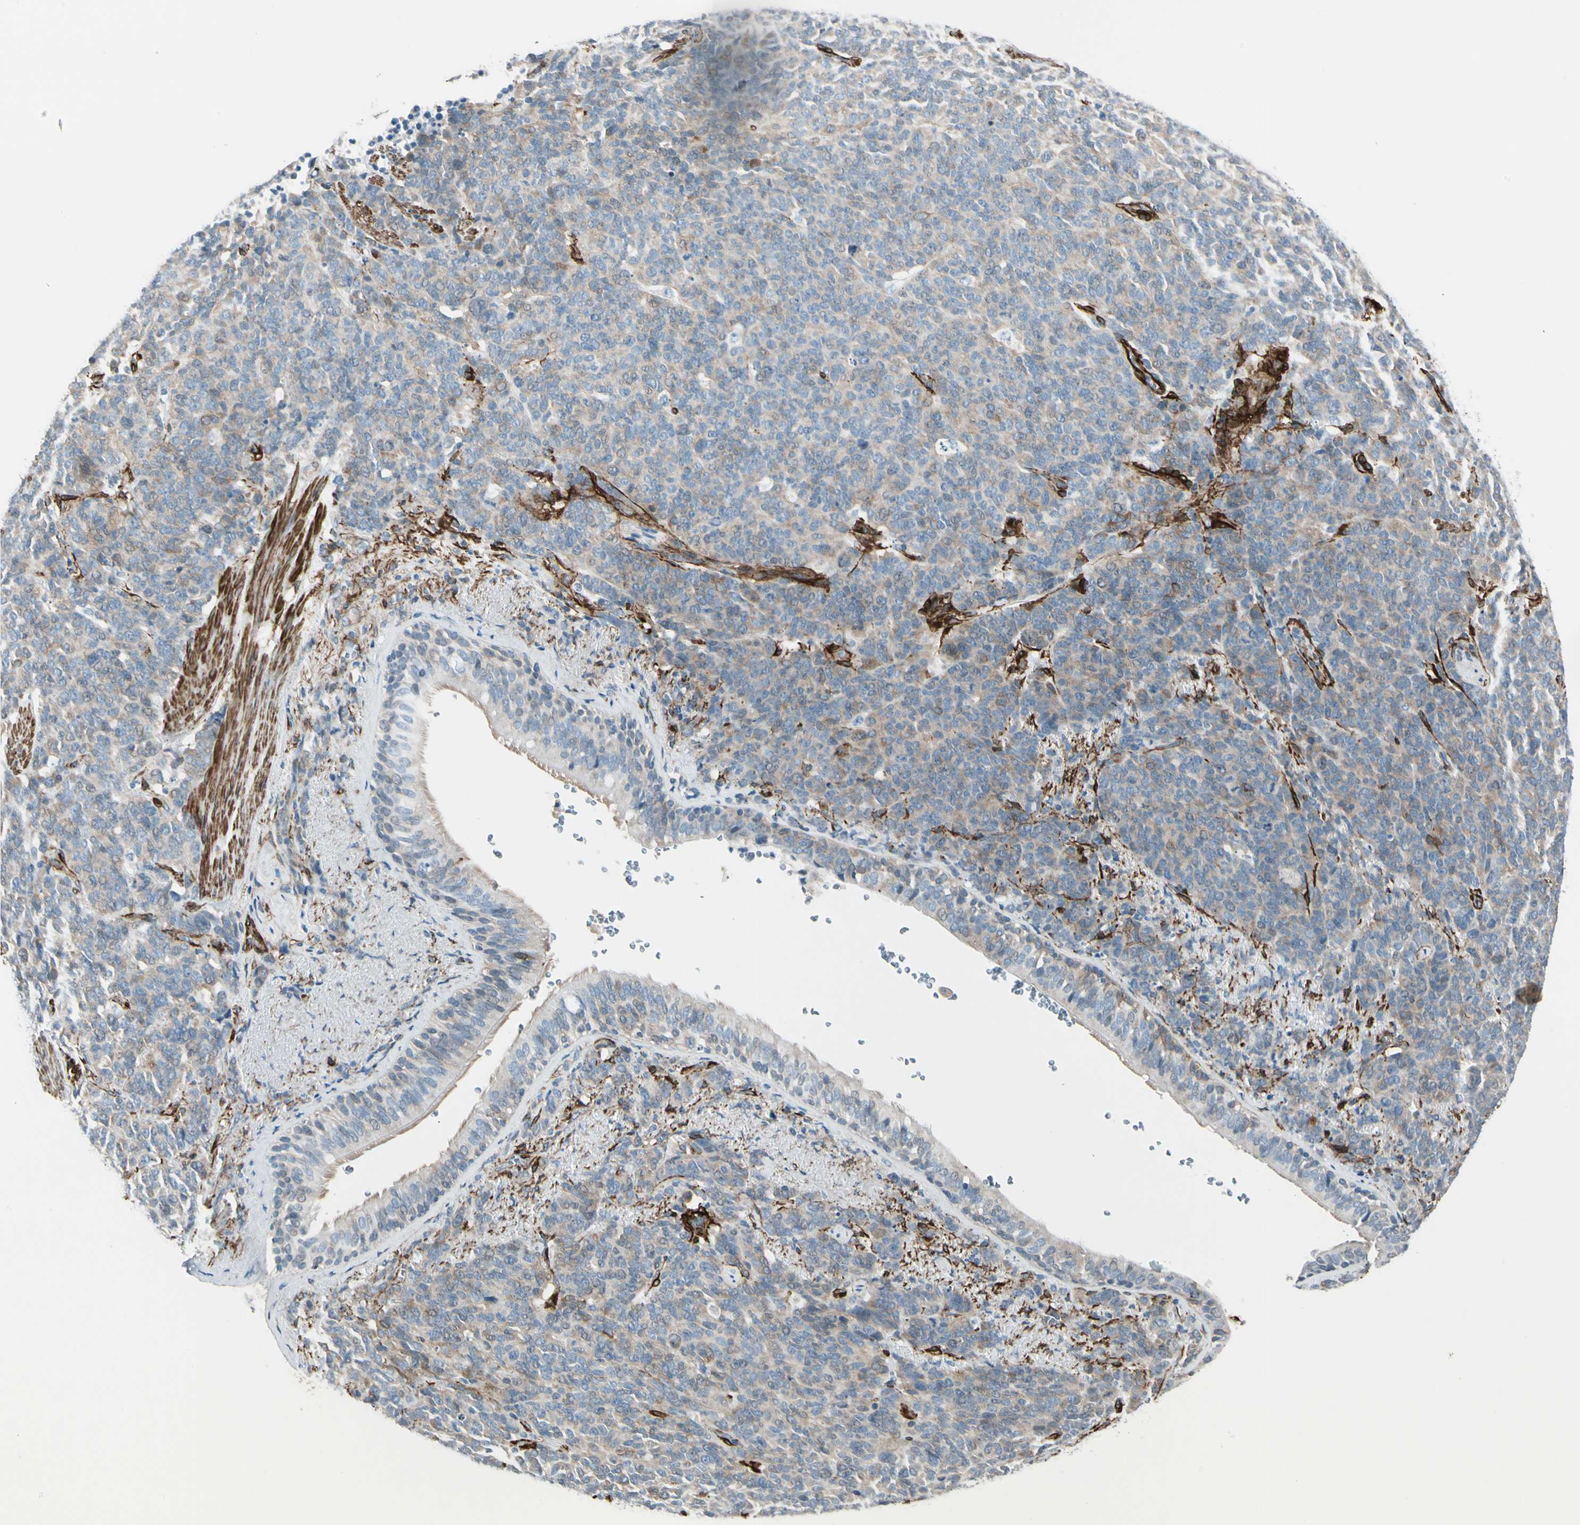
{"staining": {"intensity": "weak", "quantity": "25%-75%", "location": "cytoplasmic/membranous"}, "tissue": "lung cancer", "cell_type": "Tumor cells", "image_type": "cancer", "snomed": [{"axis": "morphology", "description": "Neoplasm, malignant, NOS"}, {"axis": "topography", "description": "Lung"}], "caption": "Brown immunohistochemical staining in lung cancer (malignant neoplasm) displays weak cytoplasmic/membranous expression in about 25%-75% of tumor cells.", "gene": "CALD1", "patient": {"sex": "female", "age": 58}}